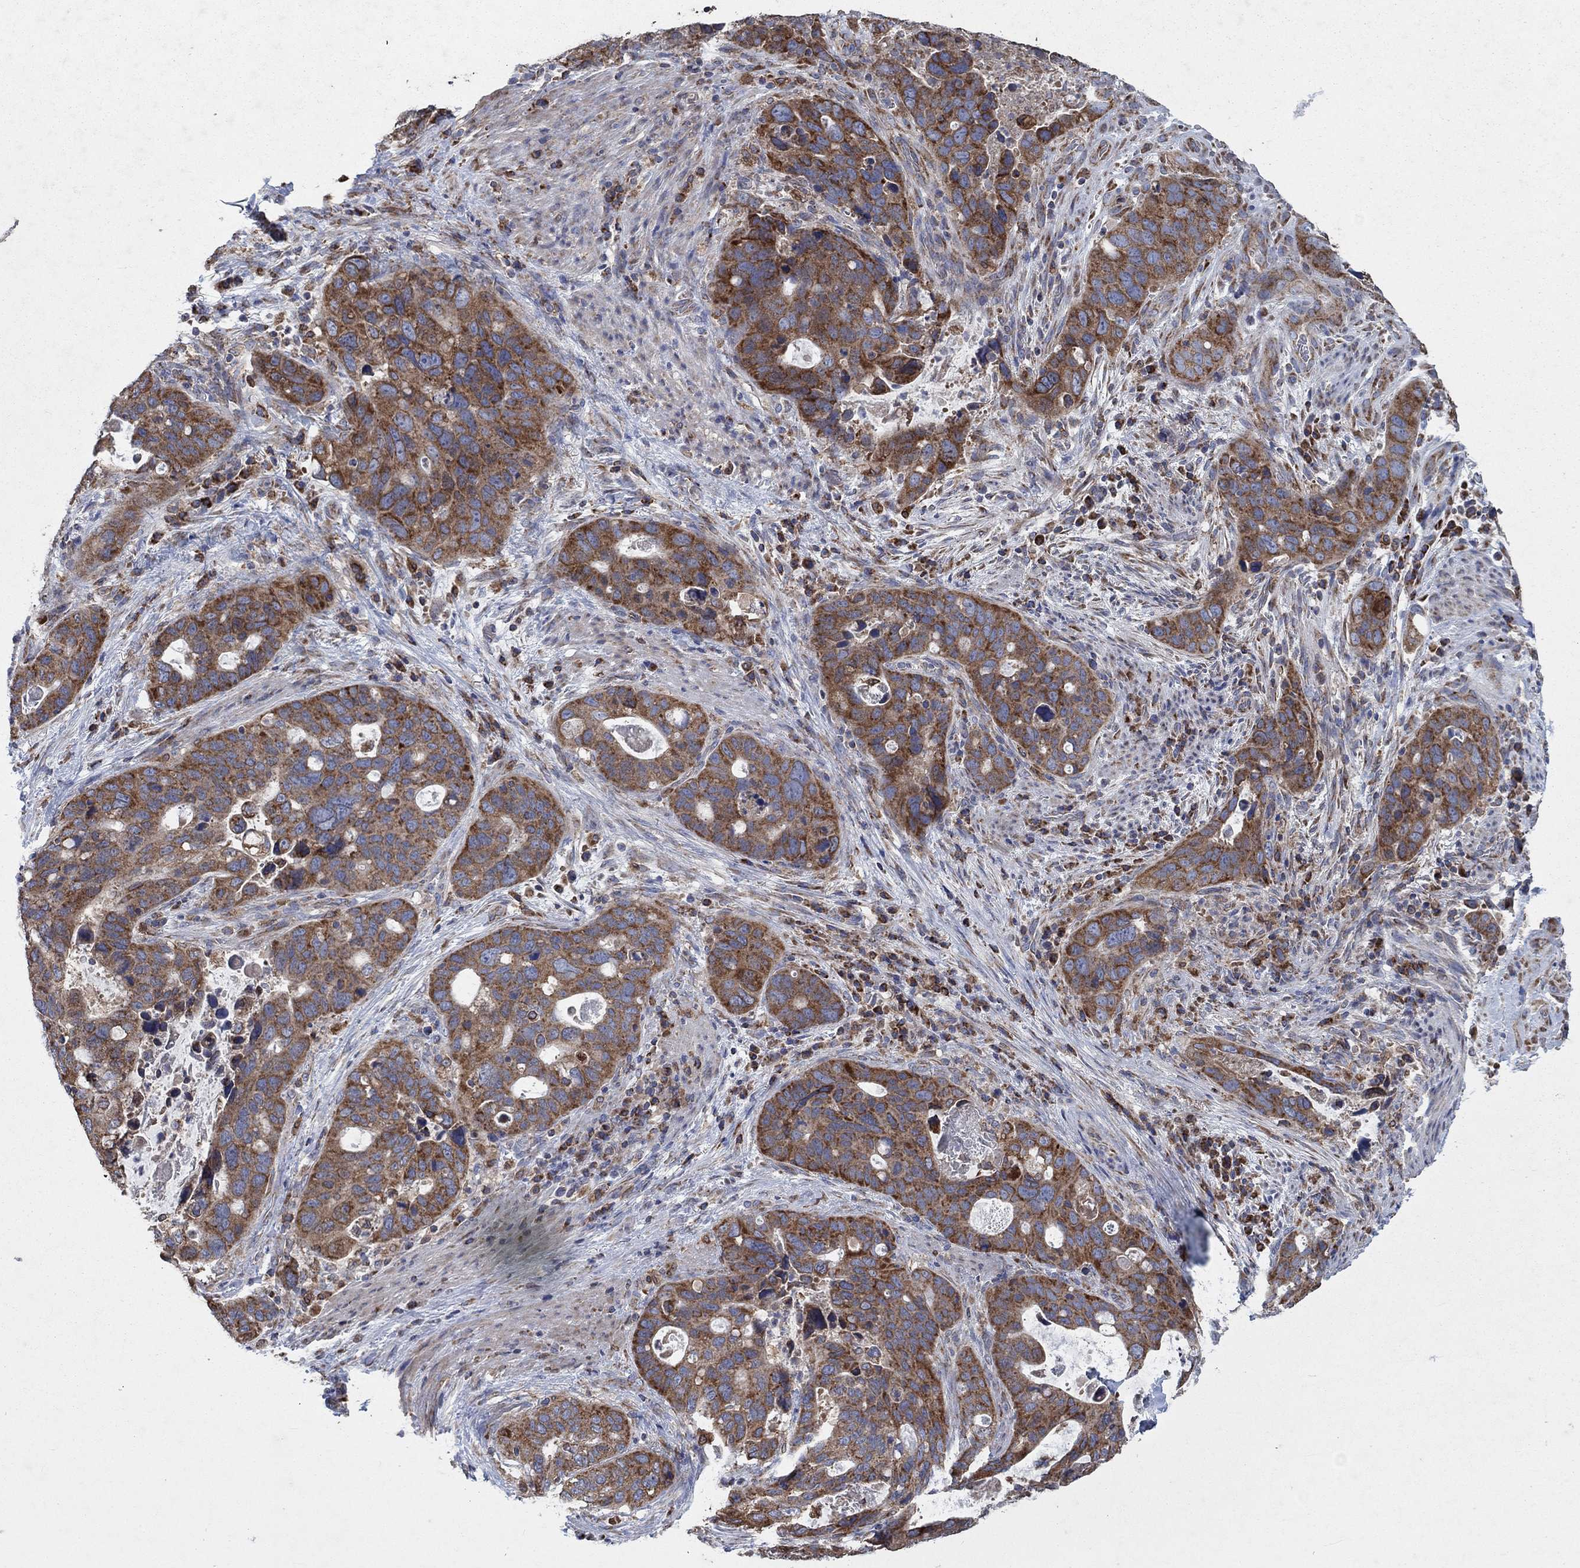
{"staining": {"intensity": "strong", "quantity": ">75%", "location": "cytoplasmic/membranous"}, "tissue": "stomach cancer", "cell_type": "Tumor cells", "image_type": "cancer", "snomed": [{"axis": "morphology", "description": "Adenocarcinoma, NOS"}, {"axis": "topography", "description": "Stomach"}], "caption": "Adenocarcinoma (stomach) was stained to show a protein in brown. There is high levels of strong cytoplasmic/membranous expression in about >75% of tumor cells.", "gene": "NCEH1", "patient": {"sex": "male", "age": 54}}